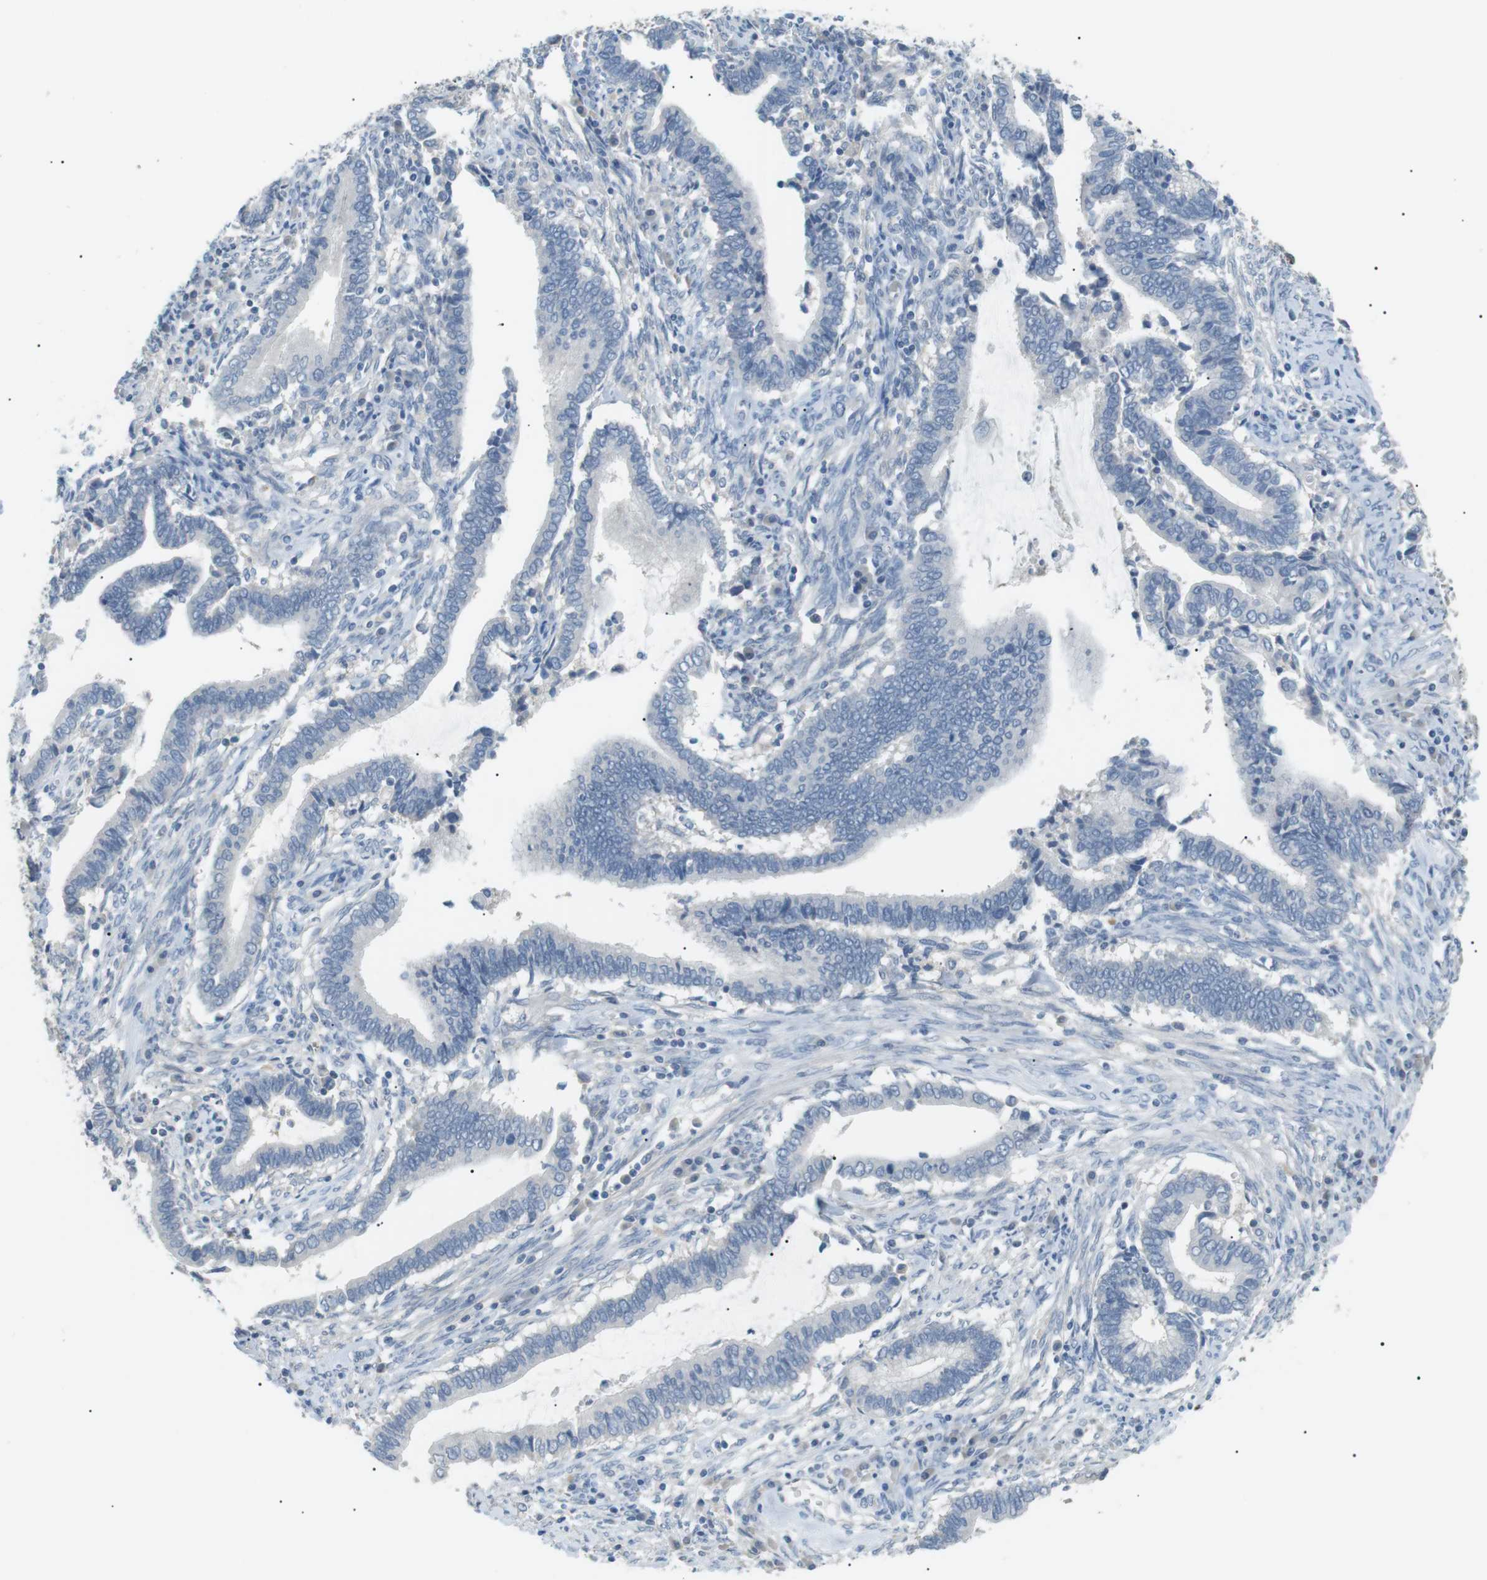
{"staining": {"intensity": "negative", "quantity": "none", "location": "none"}, "tissue": "cervical cancer", "cell_type": "Tumor cells", "image_type": "cancer", "snomed": [{"axis": "morphology", "description": "Adenocarcinoma, NOS"}, {"axis": "topography", "description": "Cervix"}], "caption": "Cervical adenocarcinoma stained for a protein using immunohistochemistry reveals no positivity tumor cells.", "gene": "CDH26", "patient": {"sex": "female", "age": 44}}